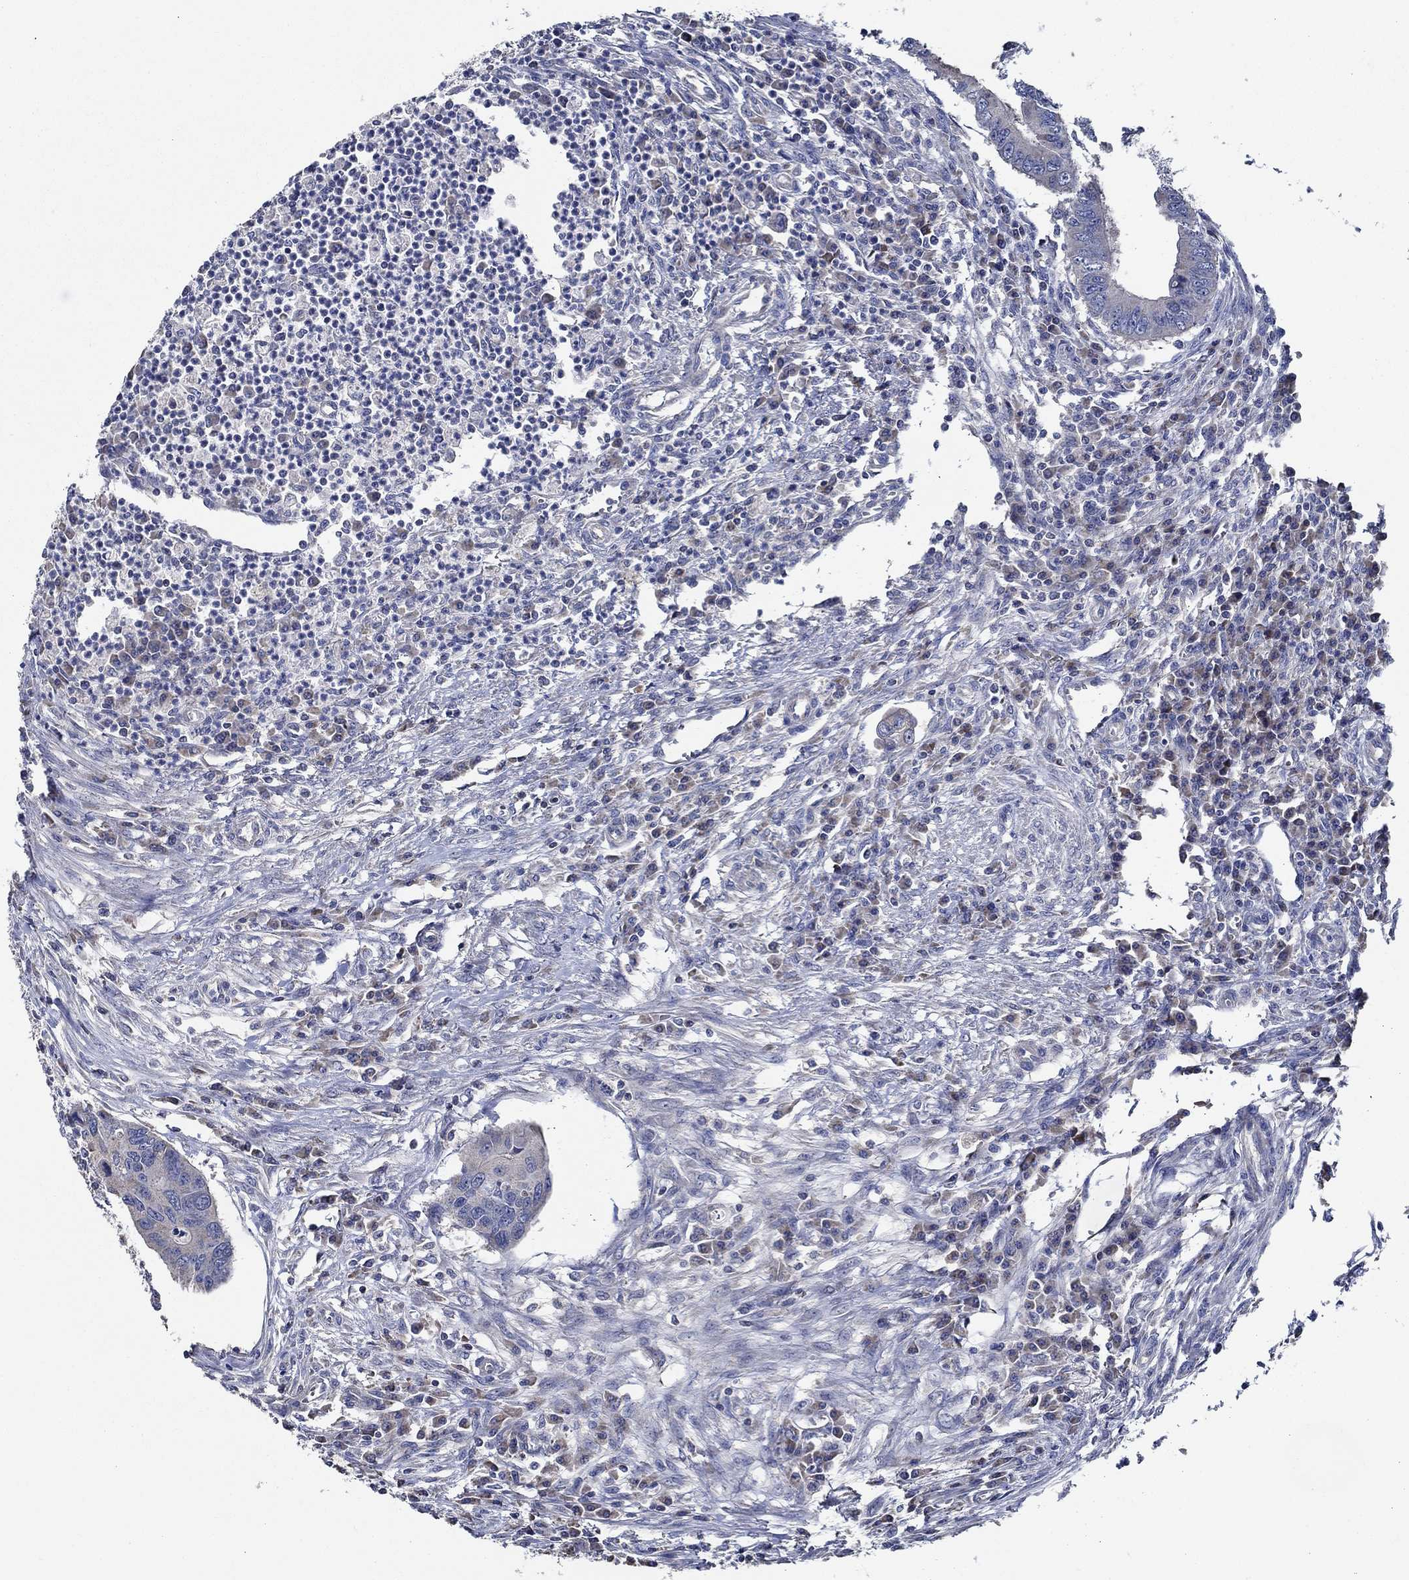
{"staining": {"intensity": "negative", "quantity": "none", "location": "none"}, "tissue": "colorectal cancer", "cell_type": "Tumor cells", "image_type": "cancer", "snomed": [{"axis": "morphology", "description": "Adenocarcinoma, NOS"}, {"axis": "topography", "description": "Colon"}], "caption": "The IHC histopathology image has no significant staining in tumor cells of colorectal cancer (adenocarcinoma) tissue.", "gene": "WDR53", "patient": {"sex": "male", "age": 53}}